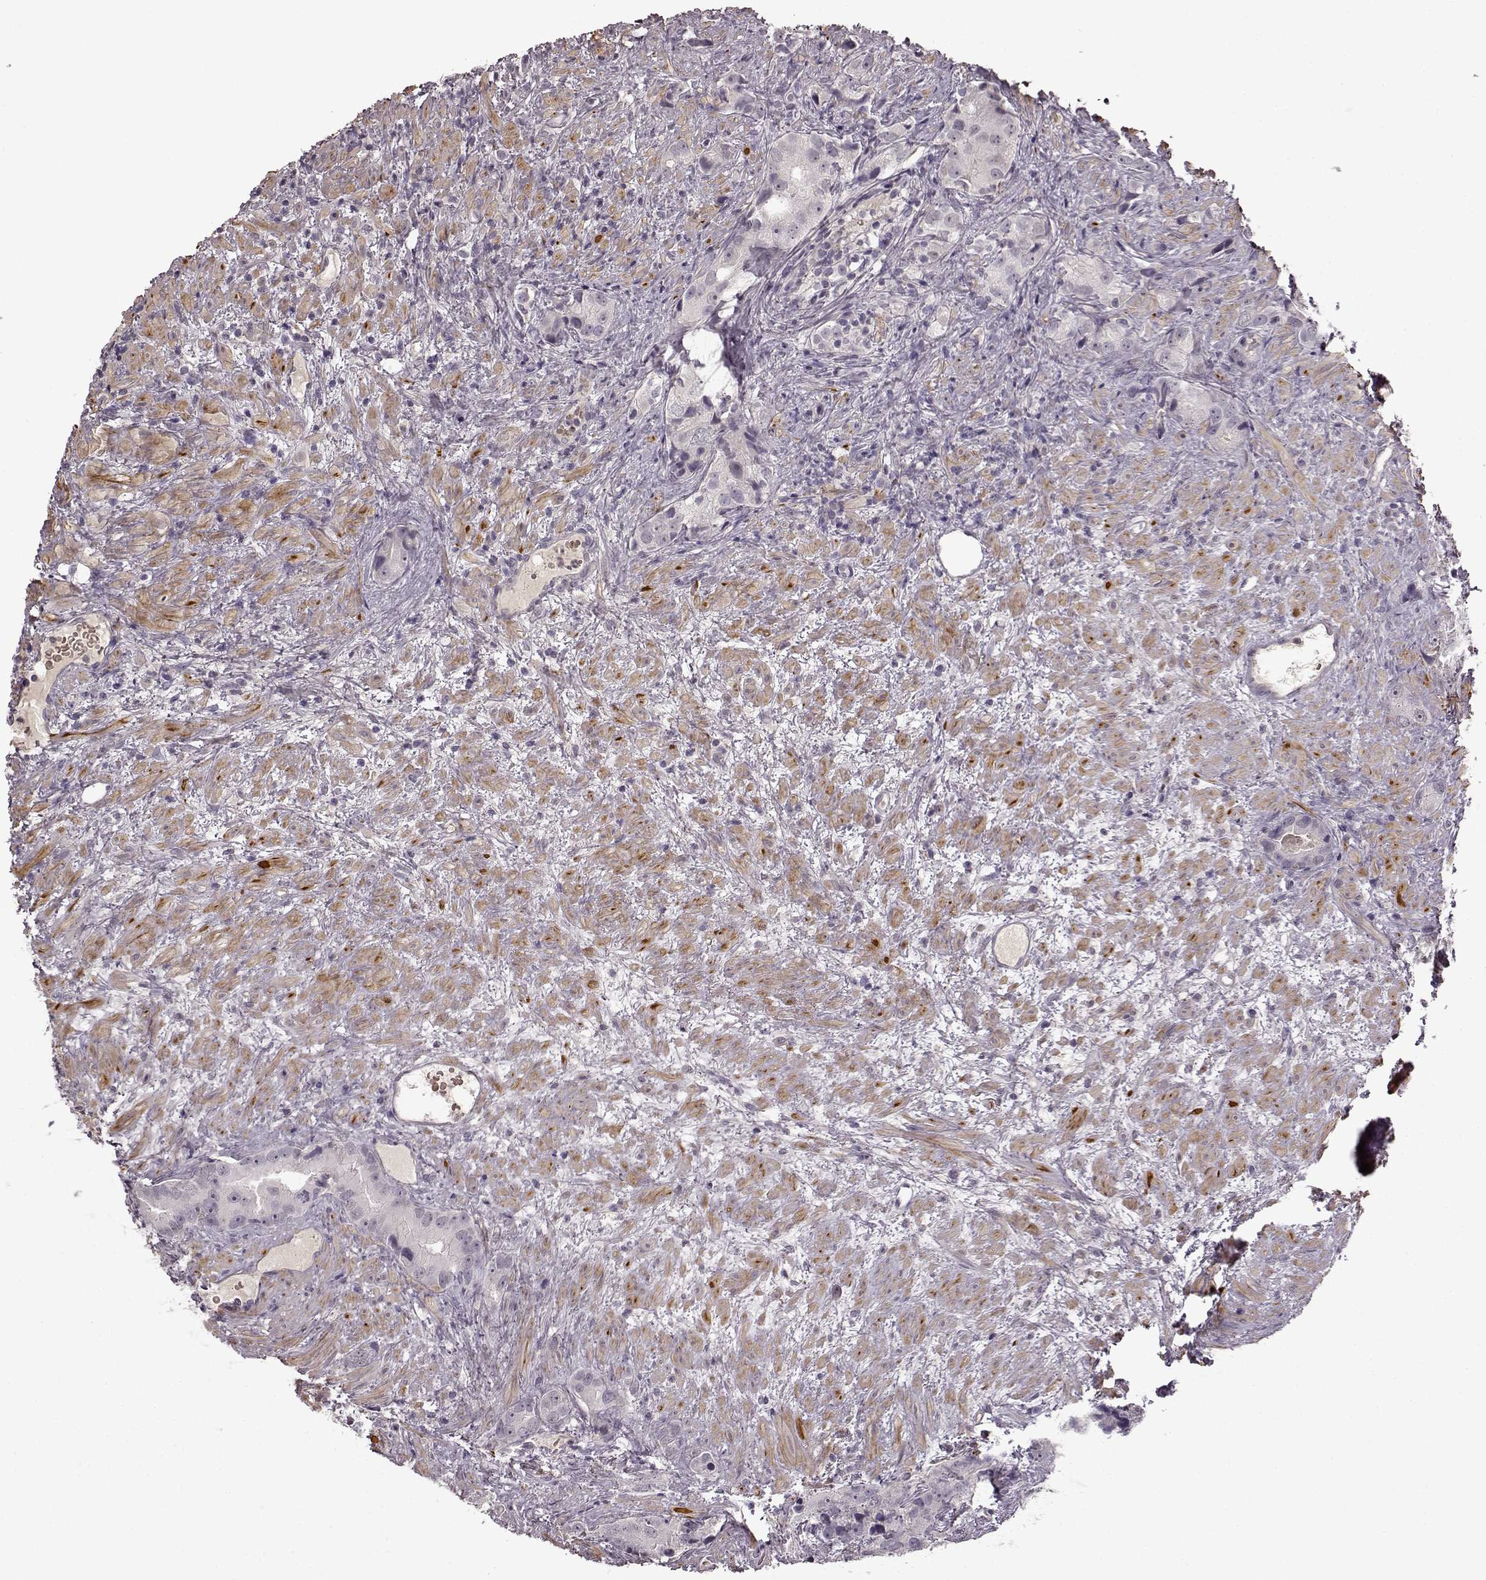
{"staining": {"intensity": "negative", "quantity": "none", "location": "none"}, "tissue": "prostate cancer", "cell_type": "Tumor cells", "image_type": "cancer", "snomed": [{"axis": "morphology", "description": "Adenocarcinoma, High grade"}, {"axis": "topography", "description": "Prostate"}], "caption": "Immunohistochemistry histopathology image of neoplastic tissue: prostate cancer stained with DAB (3,3'-diaminobenzidine) exhibits no significant protein expression in tumor cells.", "gene": "CNGA3", "patient": {"sex": "male", "age": 90}}